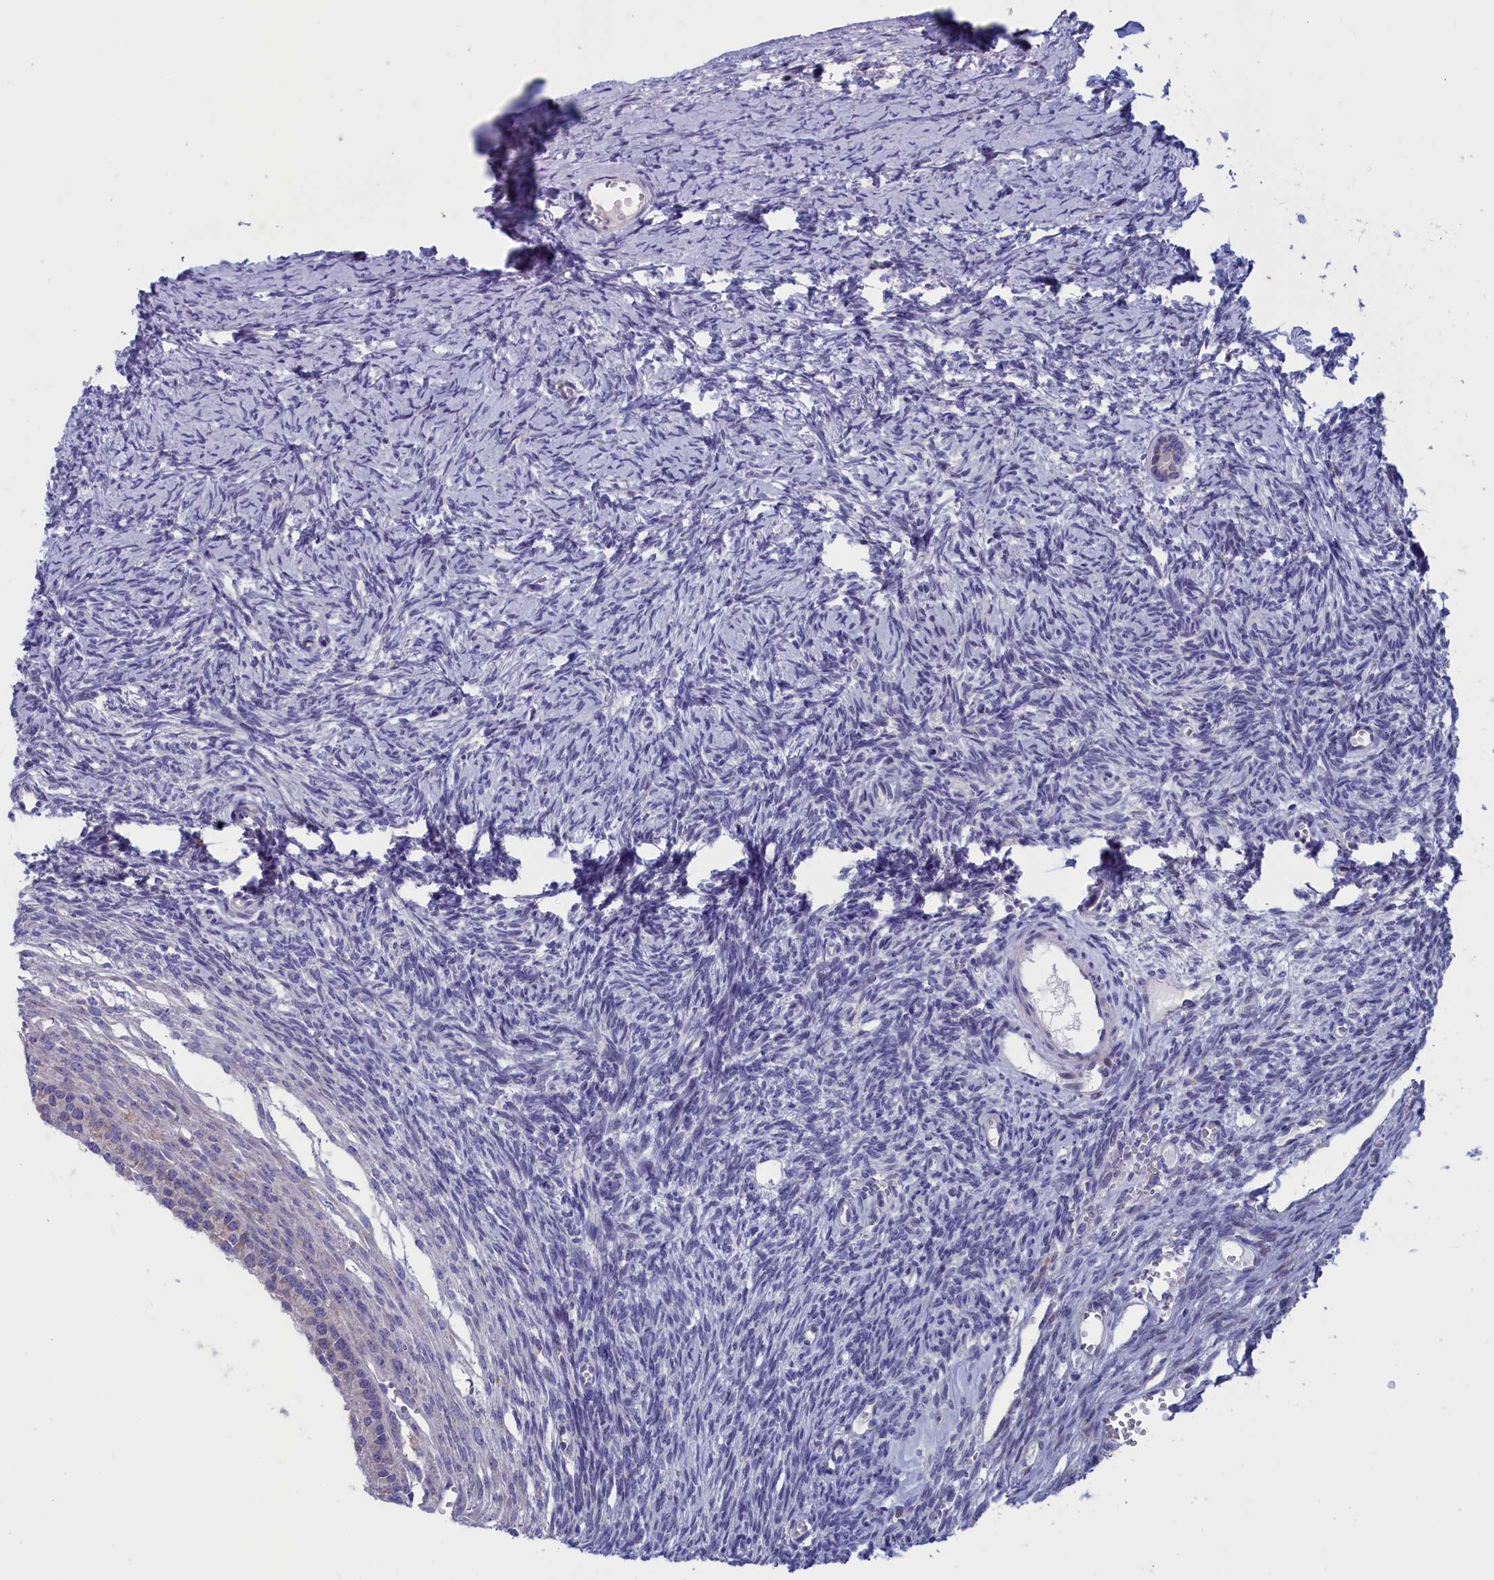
{"staining": {"intensity": "negative", "quantity": "none", "location": "none"}, "tissue": "ovary", "cell_type": "Follicle cells", "image_type": "normal", "snomed": [{"axis": "morphology", "description": "Normal tissue, NOS"}, {"axis": "topography", "description": "Ovary"}], "caption": "This is an immunohistochemistry micrograph of unremarkable human ovary. There is no expression in follicle cells.", "gene": "NIBAN3", "patient": {"sex": "female", "age": 39}}